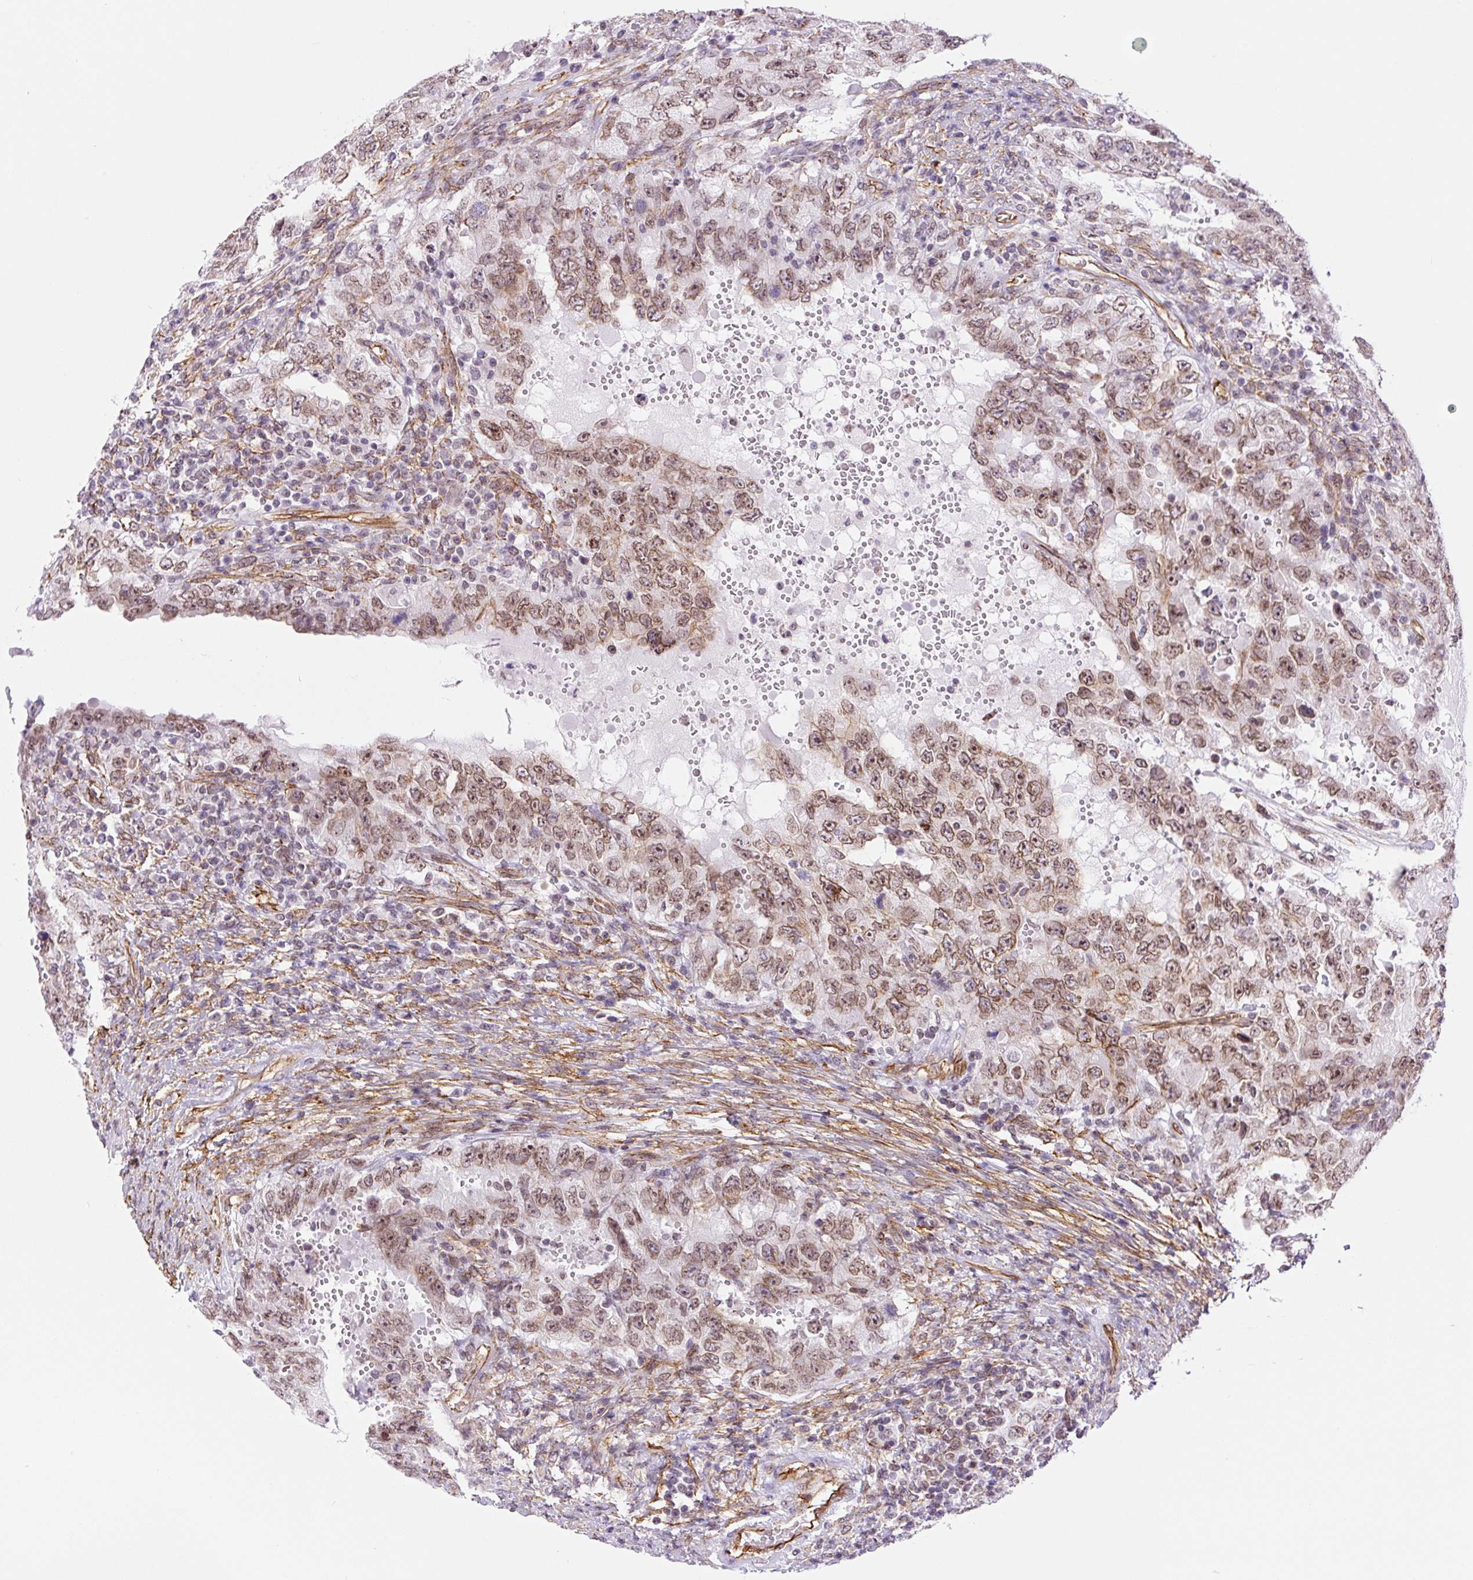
{"staining": {"intensity": "moderate", "quantity": ">75%", "location": "cytoplasmic/membranous,nuclear"}, "tissue": "testis cancer", "cell_type": "Tumor cells", "image_type": "cancer", "snomed": [{"axis": "morphology", "description": "Carcinoma, Embryonal, NOS"}, {"axis": "topography", "description": "Testis"}], "caption": "Immunohistochemistry histopathology image of neoplastic tissue: embryonal carcinoma (testis) stained using immunohistochemistry (IHC) reveals medium levels of moderate protein expression localized specifically in the cytoplasmic/membranous and nuclear of tumor cells, appearing as a cytoplasmic/membranous and nuclear brown color.", "gene": "MYO5C", "patient": {"sex": "male", "age": 26}}